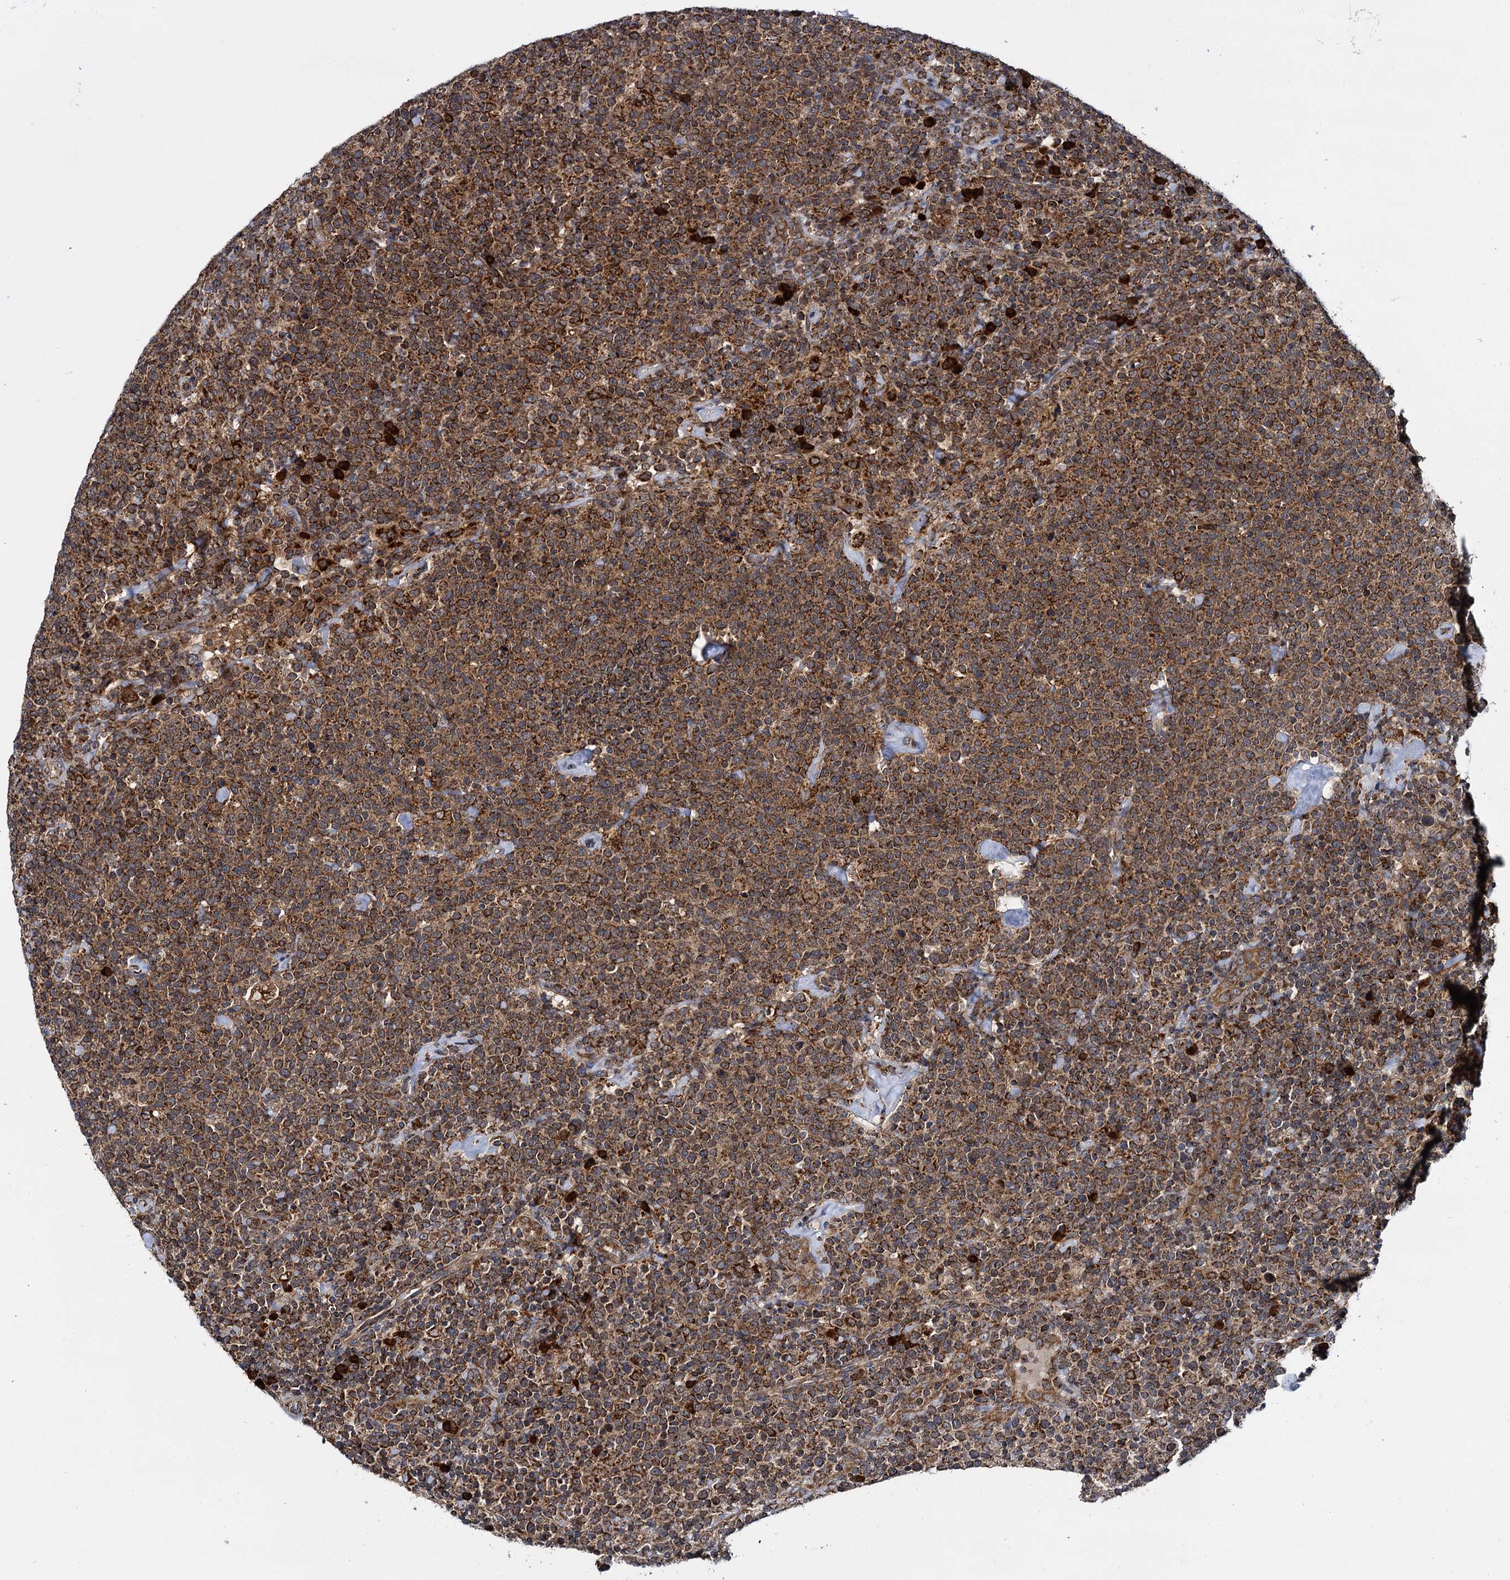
{"staining": {"intensity": "strong", "quantity": ">75%", "location": "cytoplasmic/membranous"}, "tissue": "lymphoma", "cell_type": "Tumor cells", "image_type": "cancer", "snomed": [{"axis": "morphology", "description": "Malignant lymphoma, non-Hodgkin's type, High grade"}, {"axis": "topography", "description": "Lymph node"}], "caption": "IHC photomicrograph of lymphoma stained for a protein (brown), which displays high levels of strong cytoplasmic/membranous expression in approximately >75% of tumor cells.", "gene": "UFM1", "patient": {"sex": "male", "age": 61}}